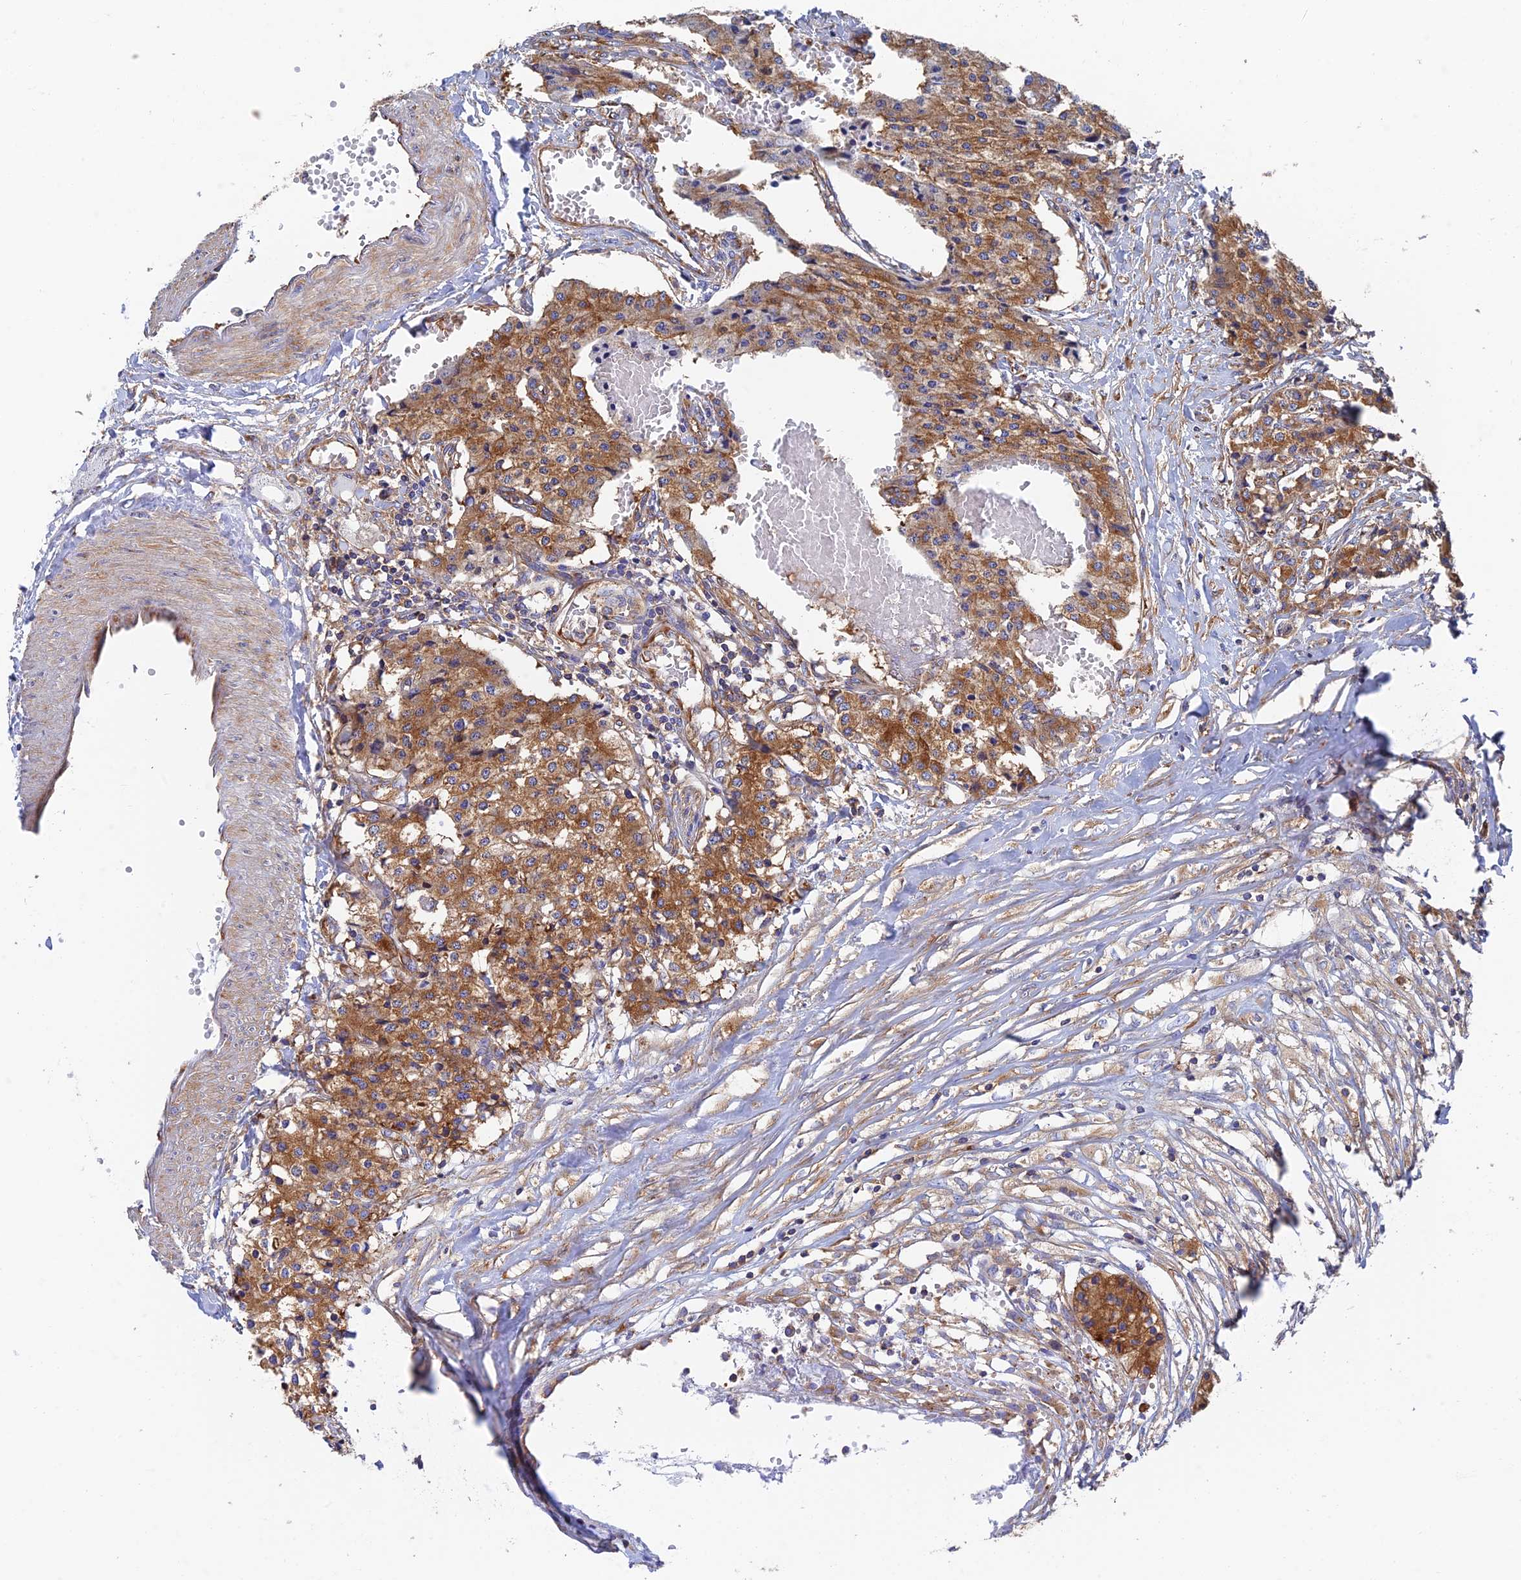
{"staining": {"intensity": "moderate", "quantity": "25%-75%", "location": "cytoplasmic/membranous"}, "tissue": "carcinoid", "cell_type": "Tumor cells", "image_type": "cancer", "snomed": [{"axis": "morphology", "description": "Carcinoid, malignant, NOS"}, {"axis": "topography", "description": "Colon"}], "caption": "DAB immunohistochemical staining of human malignant carcinoid reveals moderate cytoplasmic/membranous protein staining in approximately 25%-75% of tumor cells.", "gene": "DCTN2", "patient": {"sex": "female", "age": 52}}